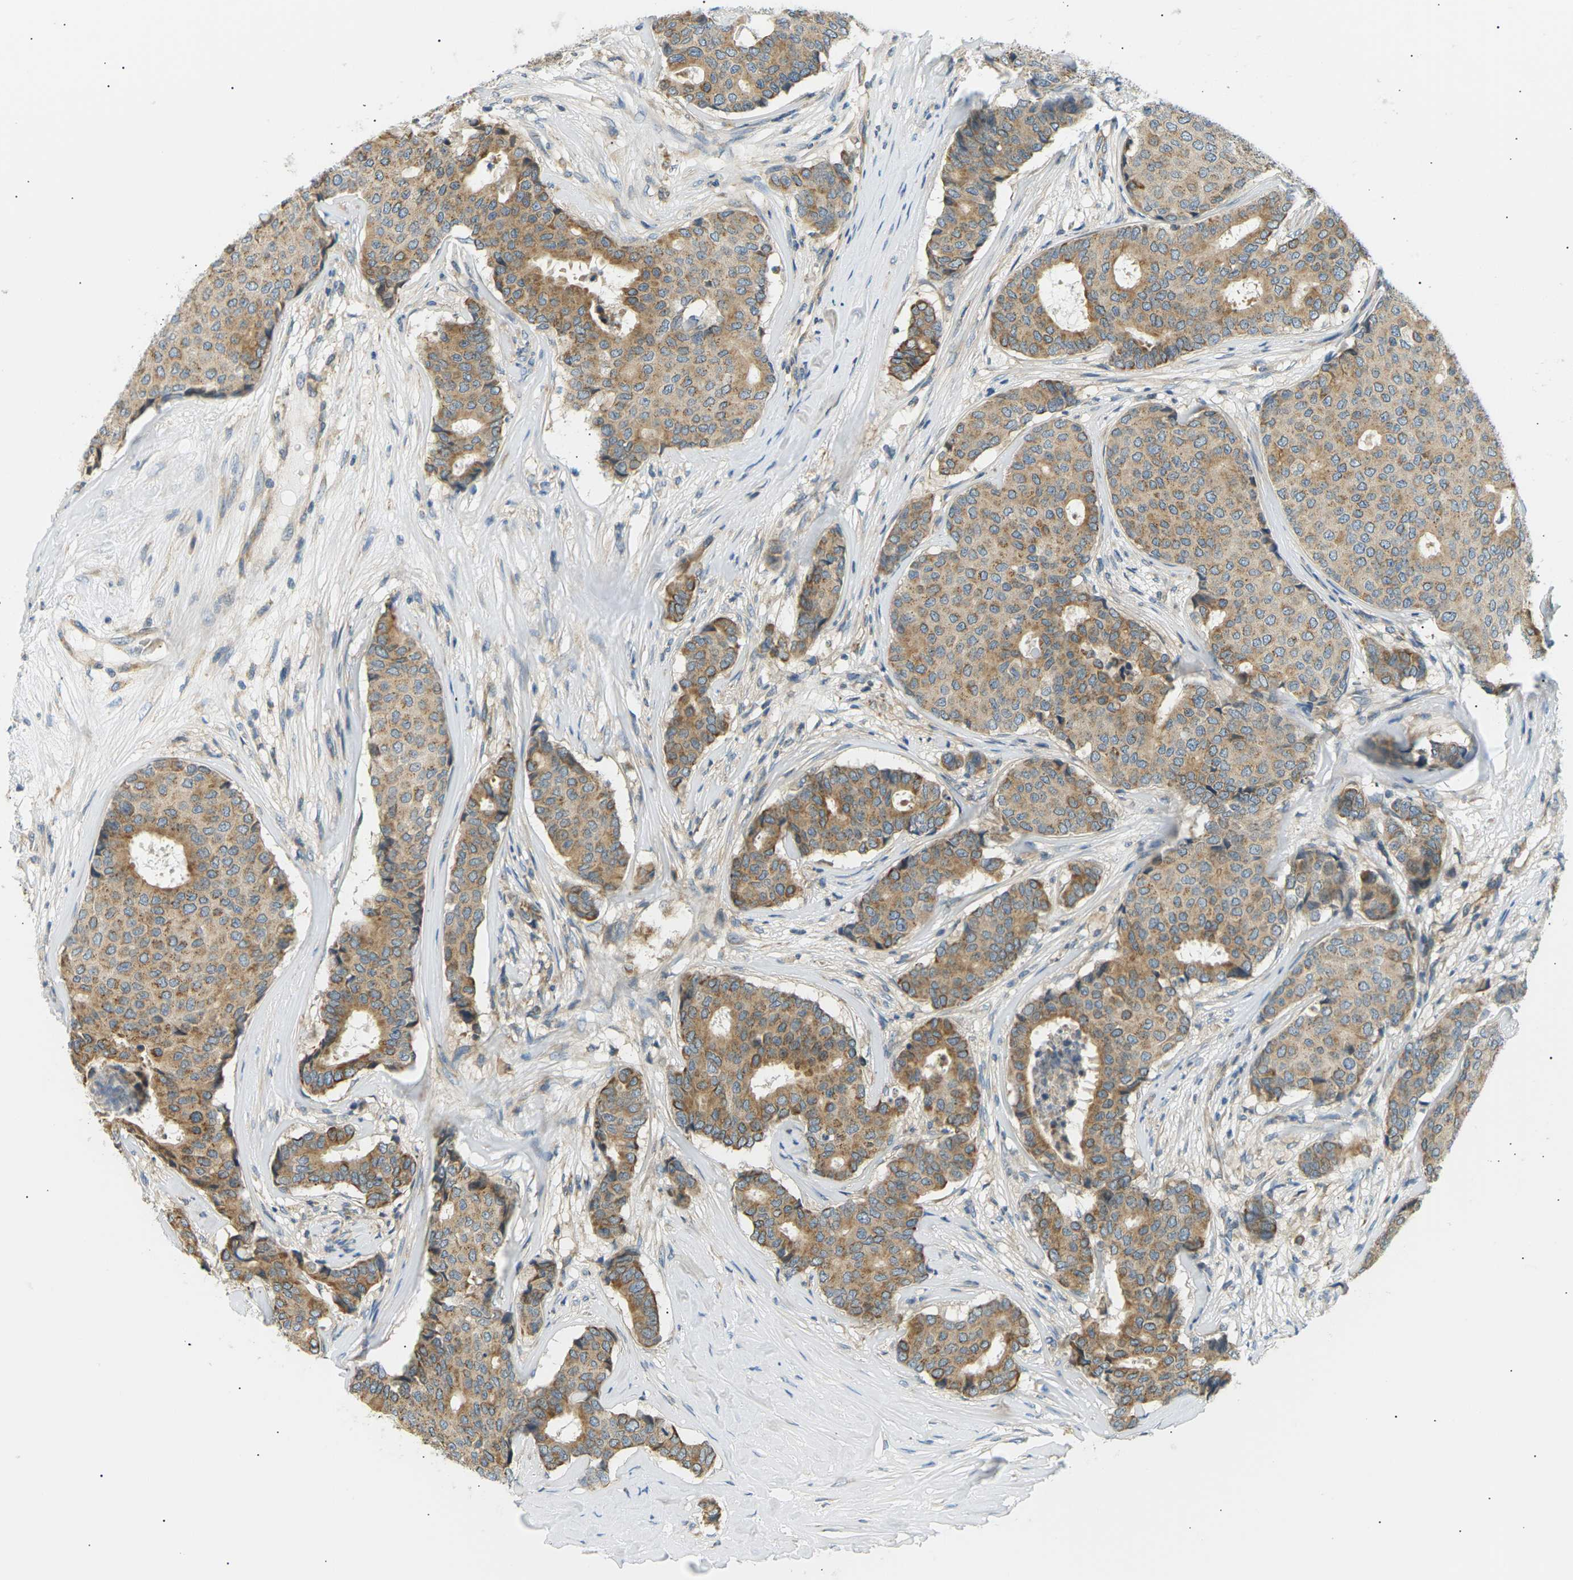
{"staining": {"intensity": "moderate", "quantity": ">75%", "location": "cytoplasmic/membranous"}, "tissue": "breast cancer", "cell_type": "Tumor cells", "image_type": "cancer", "snomed": [{"axis": "morphology", "description": "Duct carcinoma"}, {"axis": "topography", "description": "Breast"}], "caption": "Breast invasive ductal carcinoma tissue reveals moderate cytoplasmic/membranous expression in about >75% of tumor cells, visualized by immunohistochemistry.", "gene": "TBC1D8", "patient": {"sex": "female", "age": 75}}